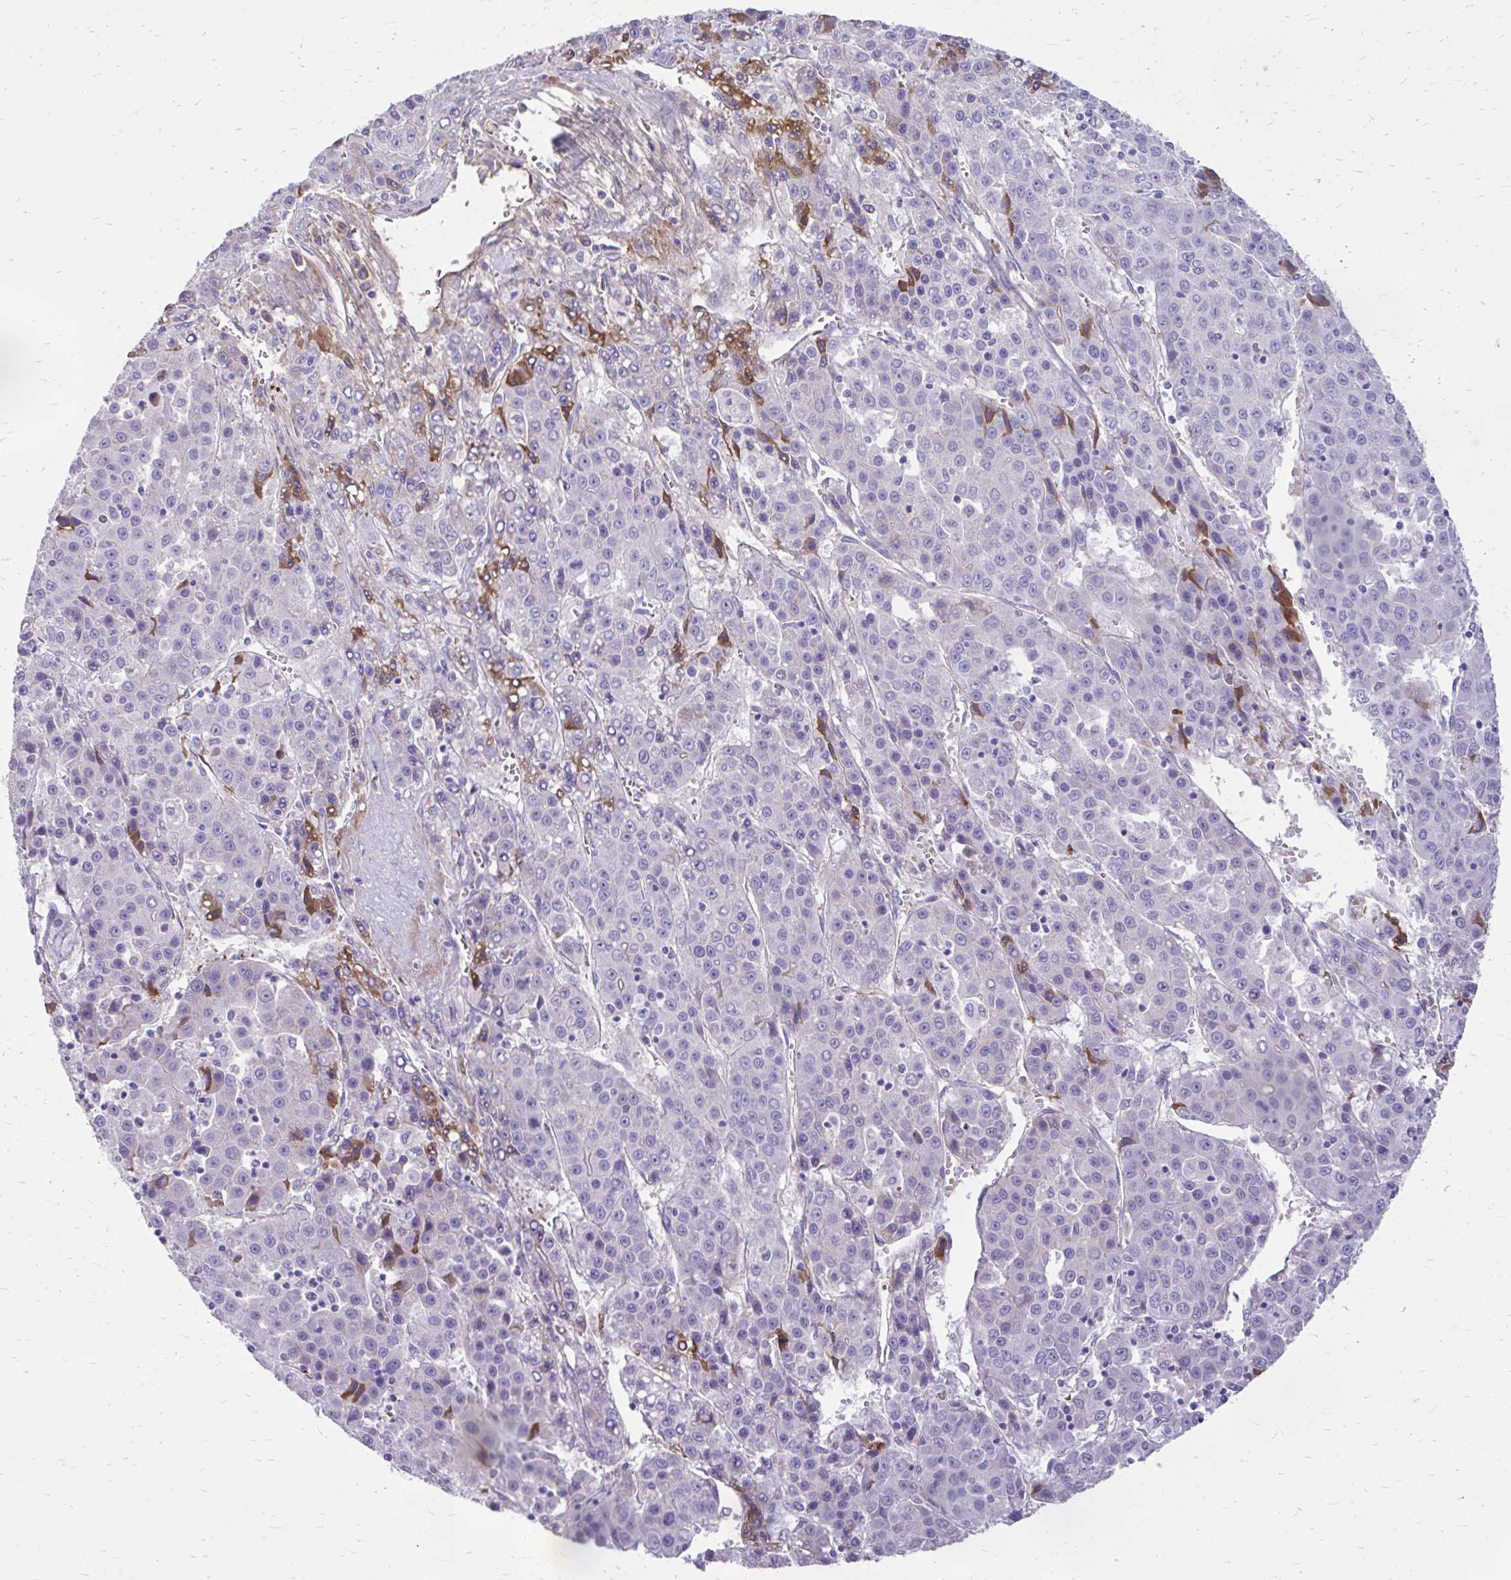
{"staining": {"intensity": "negative", "quantity": "none", "location": "none"}, "tissue": "liver cancer", "cell_type": "Tumor cells", "image_type": "cancer", "snomed": [{"axis": "morphology", "description": "Carcinoma, Hepatocellular, NOS"}, {"axis": "topography", "description": "Liver"}], "caption": "Human liver cancer stained for a protein using IHC exhibits no positivity in tumor cells.", "gene": "CFH", "patient": {"sex": "female", "age": 53}}